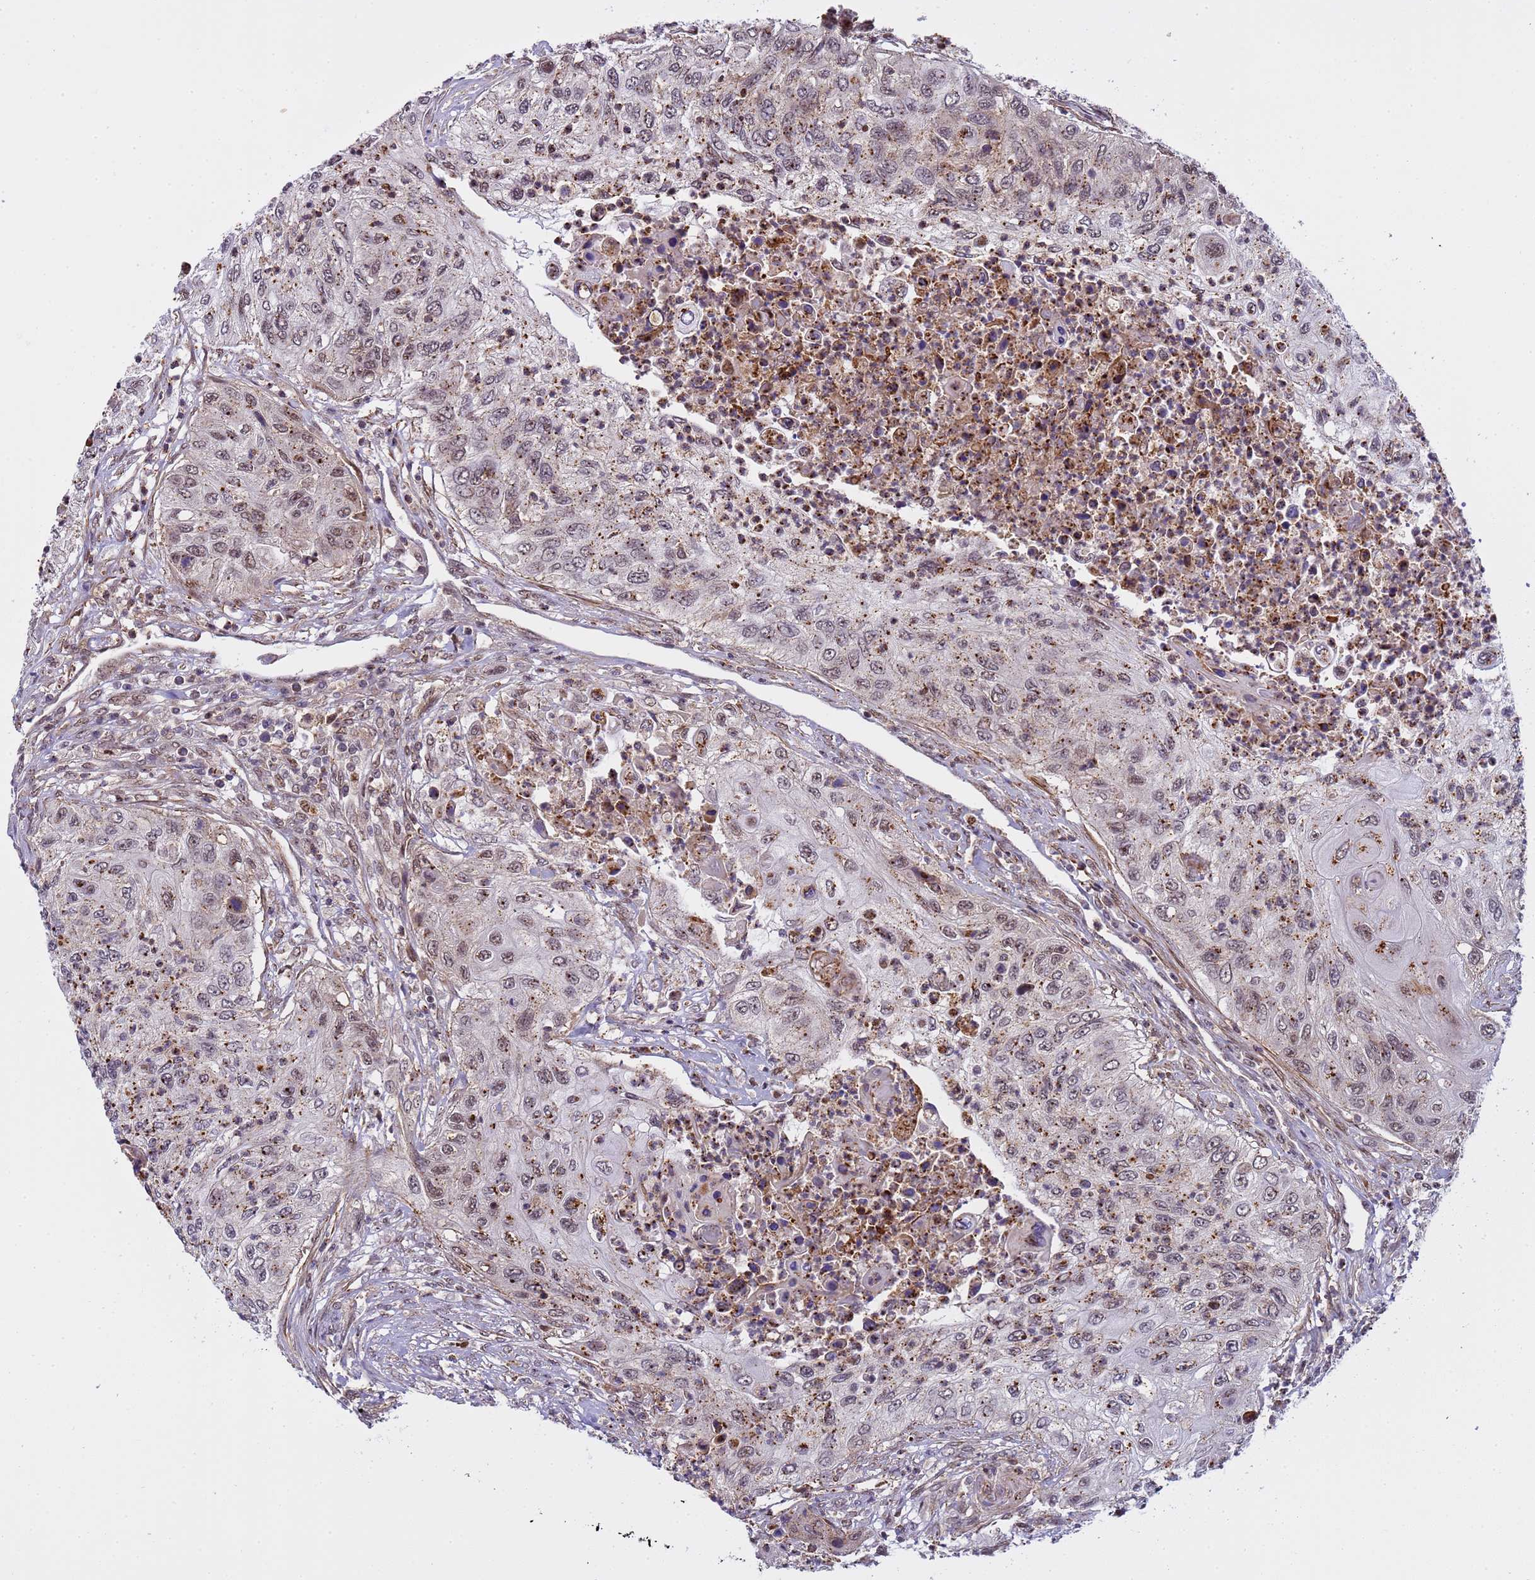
{"staining": {"intensity": "moderate", "quantity": "25%-75%", "location": "cytoplasmic/membranous,nuclear"}, "tissue": "urothelial cancer", "cell_type": "Tumor cells", "image_type": "cancer", "snomed": [{"axis": "morphology", "description": "Urothelial carcinoma, High grade"}, {"axis": "topography", "description": "Urinary bladder"}], "caption": "About 25%-75% of tumor cells in urothelial cancer exhibit moderate cytoplasmic/membranous and nuclear protein staining as visualized by brown immunohistochemical staining.", "gene": "EMC2", "patient": {"sex": "female", "age": 60}}